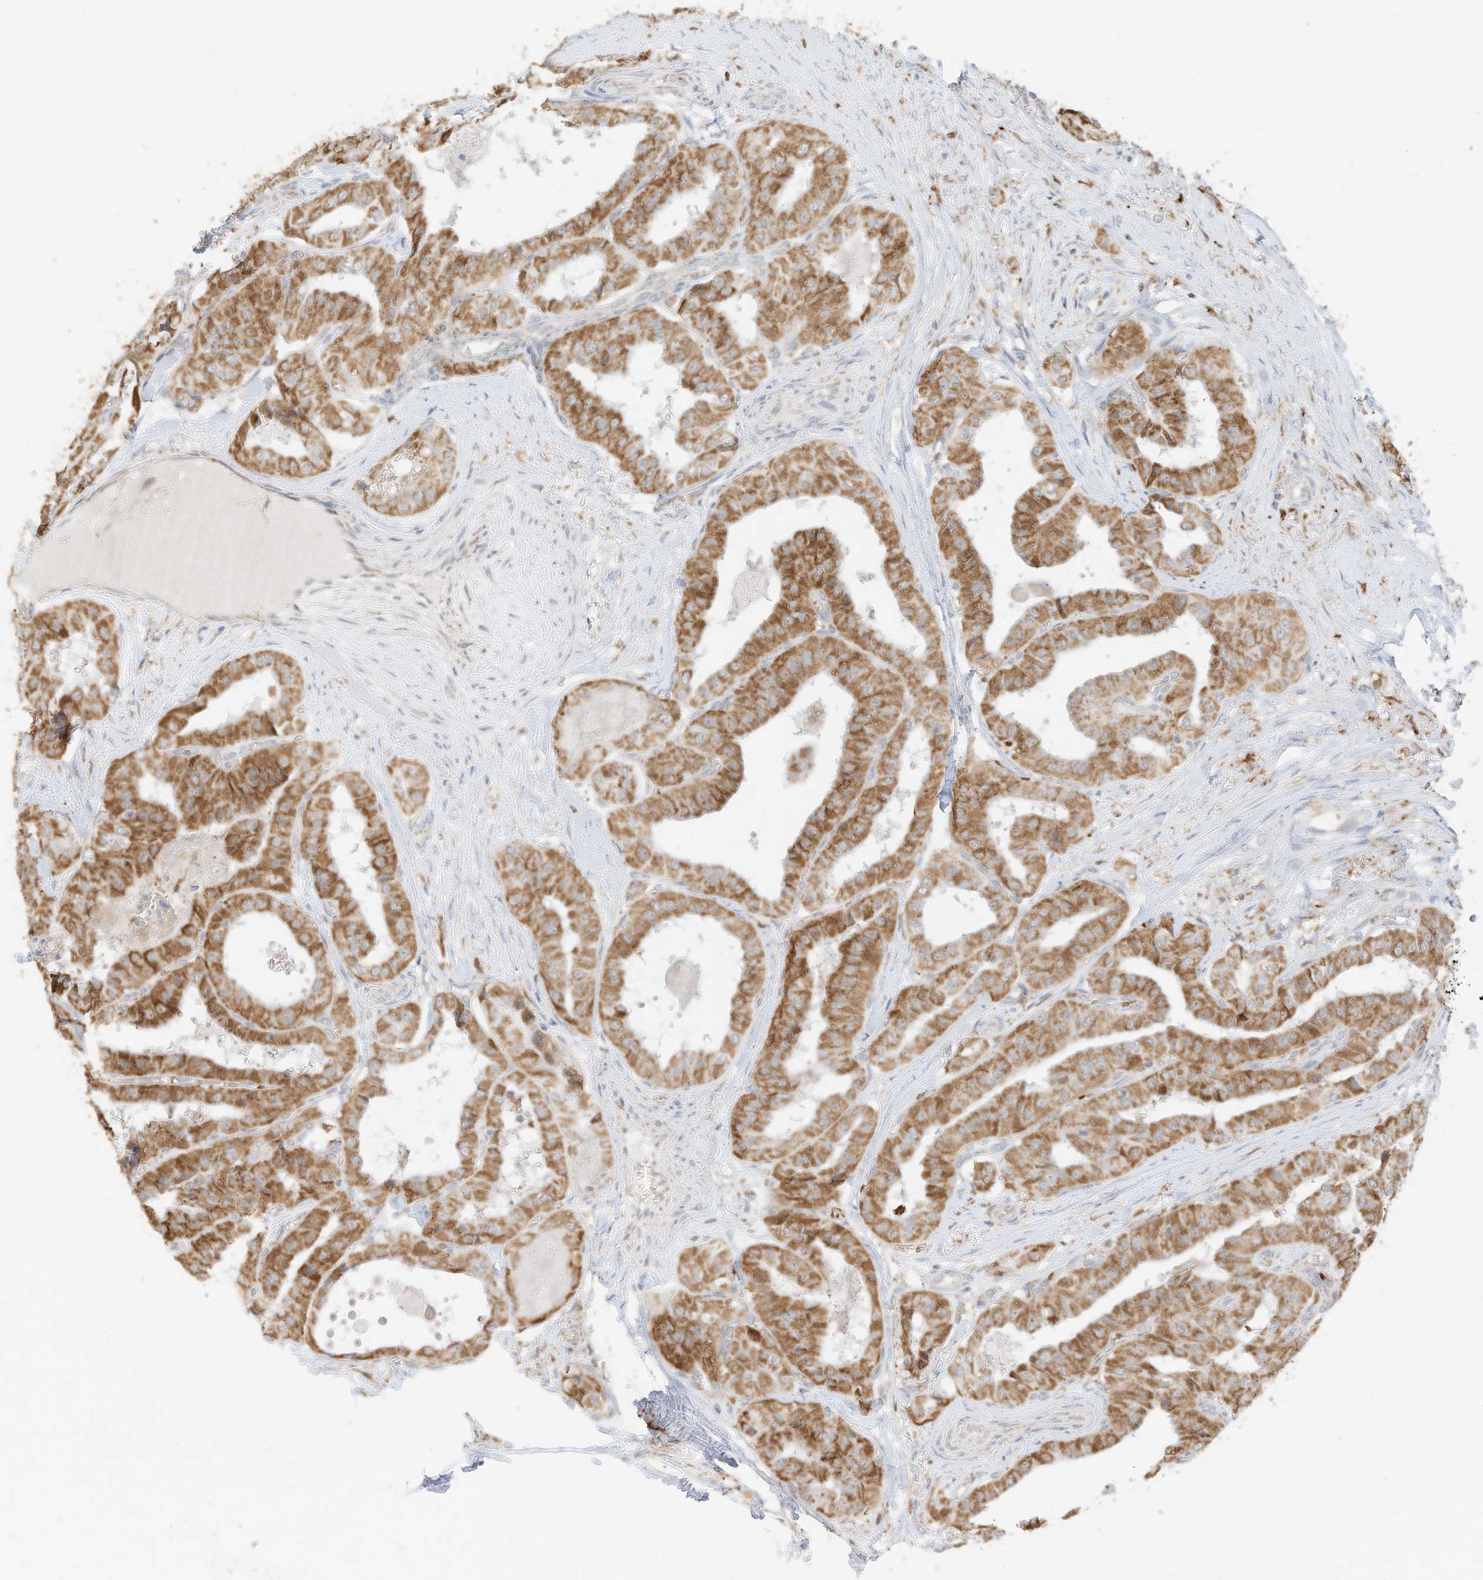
{"staining": {"intensity": "moderate", "quantity": ">75%", "location": "cytoplasmic/membranous"}, "tissue": "thyroid cancer", "cell_type": "Tumor cells", "image_type": "cancer", "snomed": [{"axis": "morphology", "description": "Papillary adenocarcinoma, NOS"}, {"axis": "topography", "description": "Thyroid gland"}], "caption": "Tumor cells display moderate cytoplasmic/membranous positivity in about >75% of cells in thyroid cancer. (brown staining indicates protein expression, while blue staining denotes nuclei).", "gene": "MTUS2", "patient": {"sex": "female", "age": 59}}